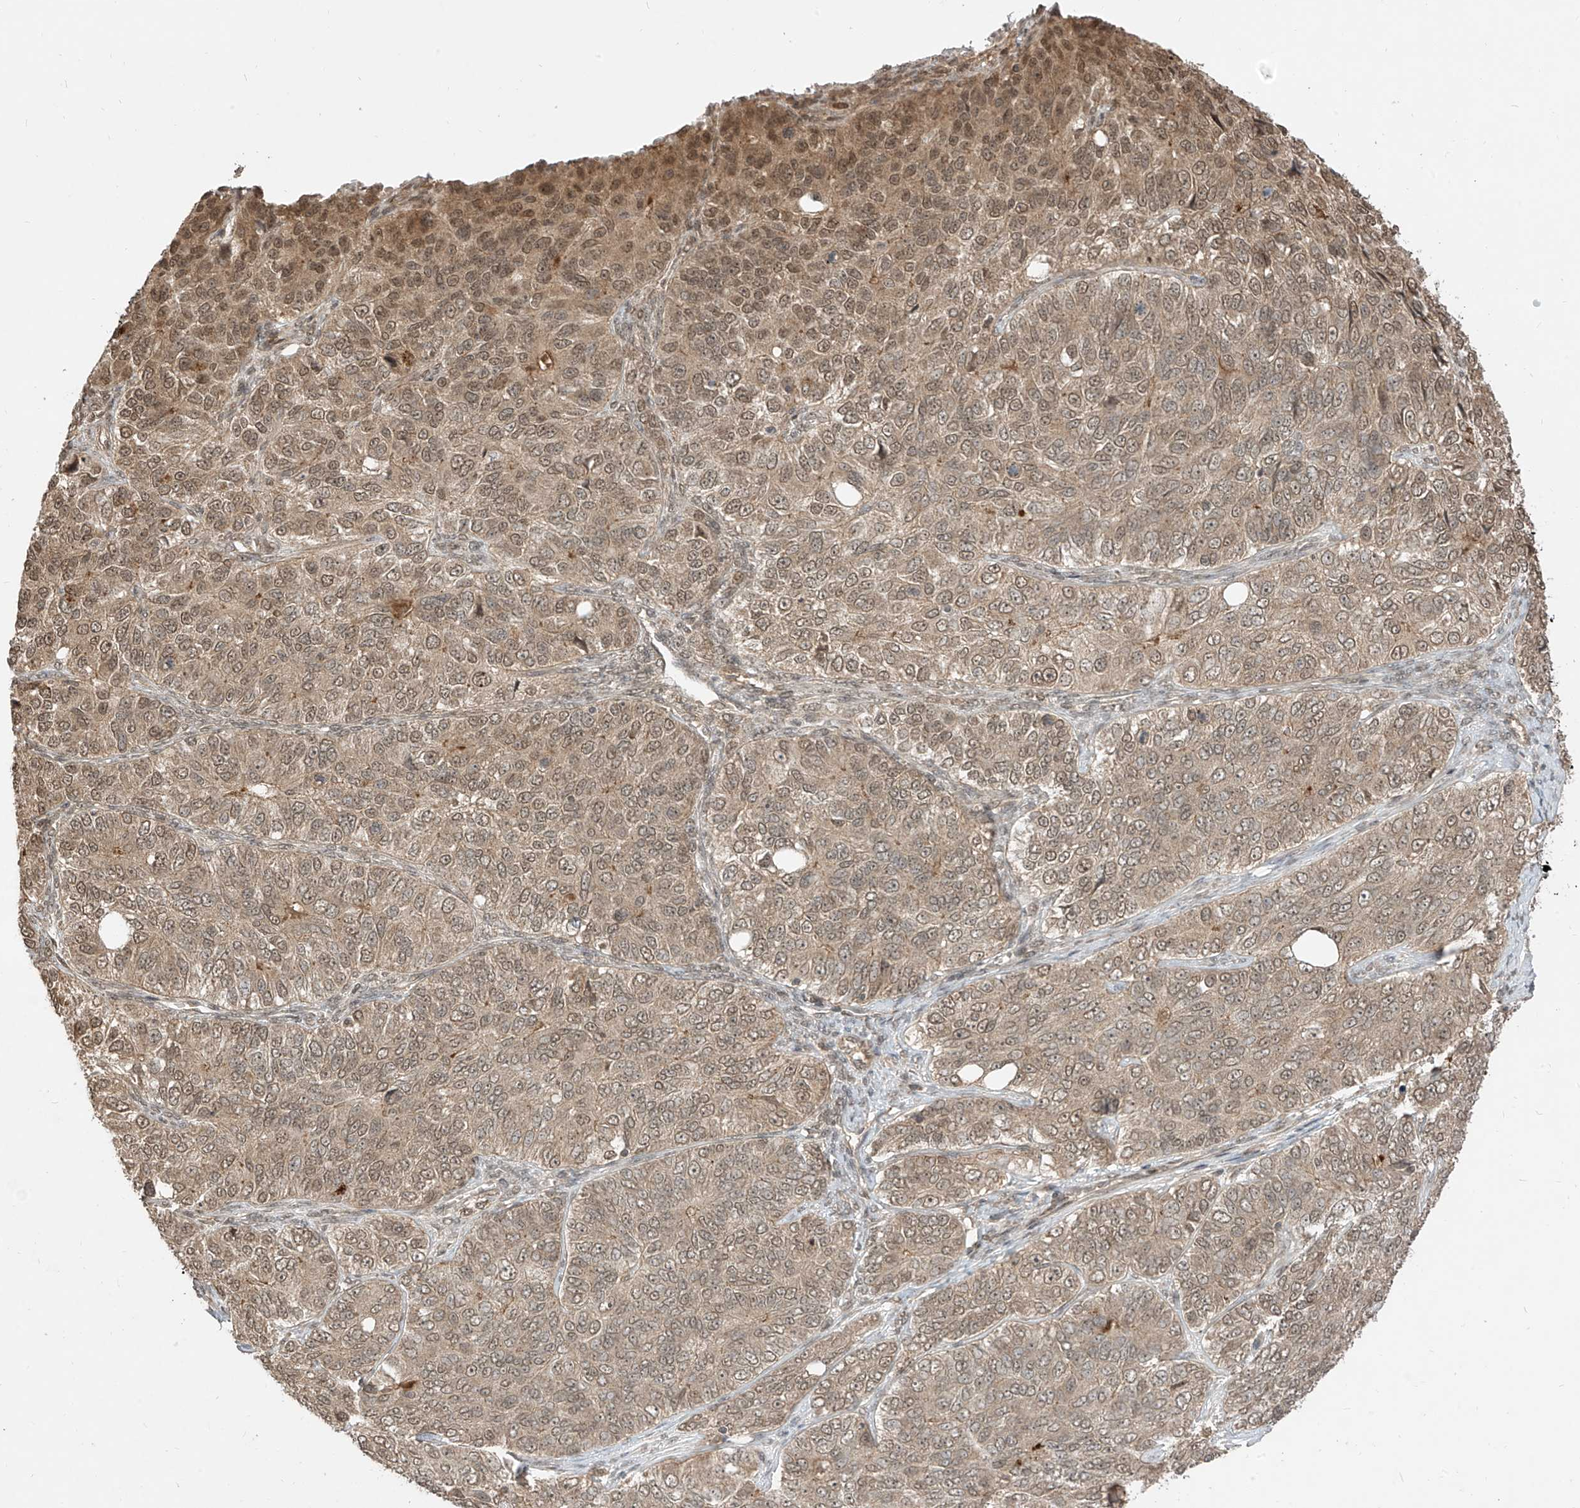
{"staining": {"intensity": "moderate", "quantity": ">75%", "location": "cytoplasmic/membranous,nuclear"}, "tissue": "ovarian cancer", "cell_type": "Tumor cells", "image_type": "cancer", "snomed": [{"axis": "morphology", "description": "Carcinoma, endometroid"}, {"axis": "topography", "description": "Ovary"}], "caption": "Moderate cytoplasmic/membranous and nuclear positivity is appreciated in approximately >75% of tumor cells in ovarian cancer (endometroid carcinoma).", "gene": "LCOR", "patient": {"sex": "female", "age": 51}}